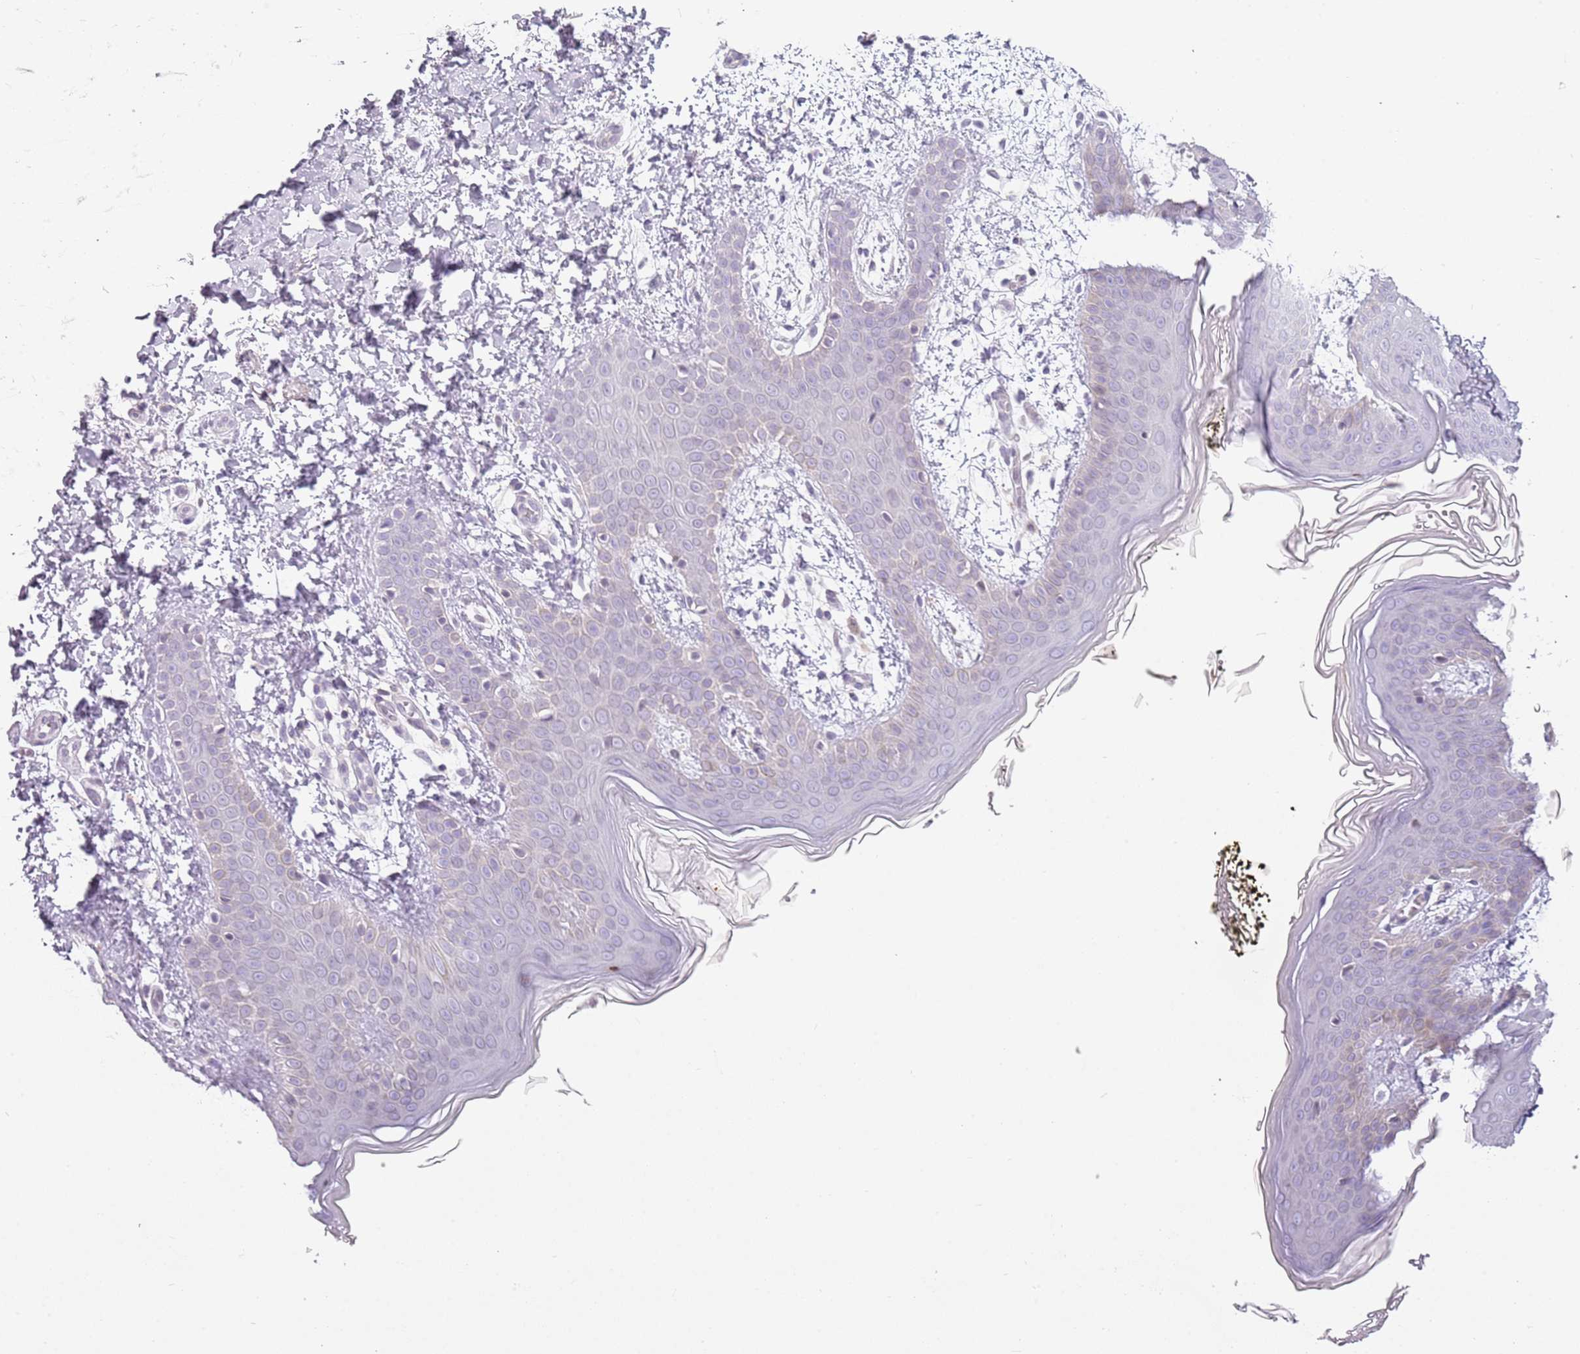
{"staining": {"intensity": "negative", "quantity": "none", "location": "none"}, "tissue": "skin", "cell_type": "Fibroblasts", "image_type": "normal", "snomed": [{"axis": "morphology", "description": "Normal tissue, NOS"}, {"axis": "topography", "description": "Skin"}], "caption": "Fibroblasts show no significant staining in normal skin.", "gene": "DEFB116", "patient": {"sex": "male", "age": 36}}